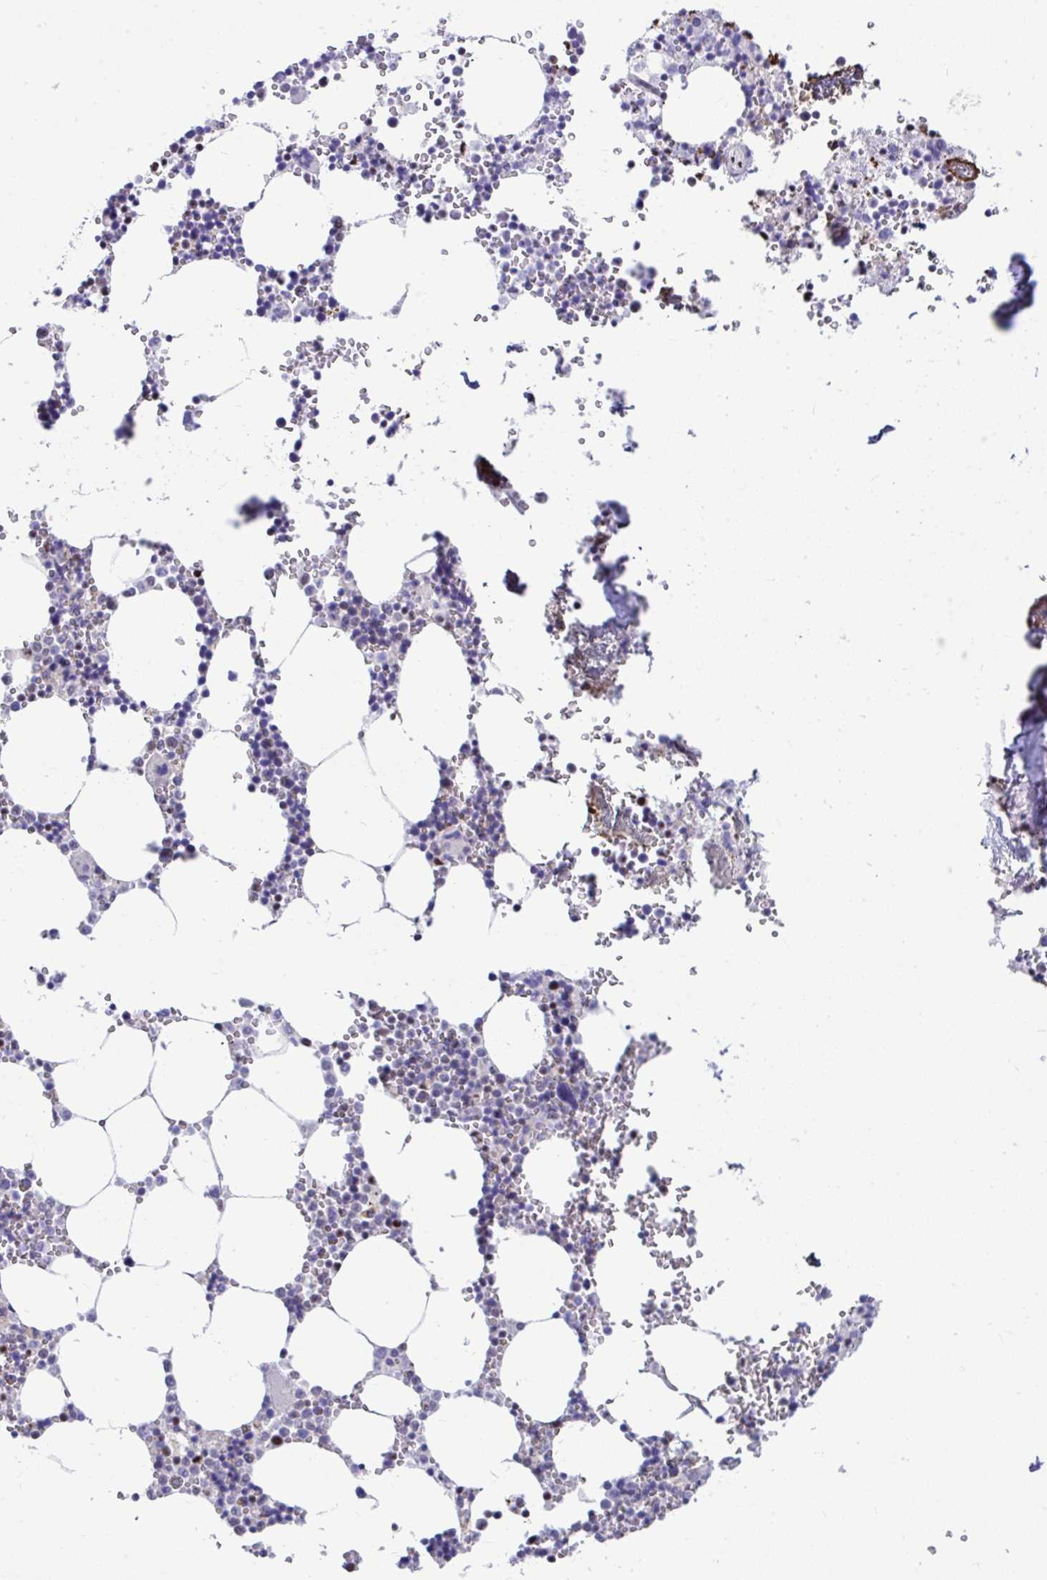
{"staining": {"intensity": "strong", "quantity": "<25%", "location": "nuclear"}, "tissue": "bone marrow", "cell_type": "Hematopoietic cells", "image_type": "normal", "snomed": [{"axis": "morphology", "description": "Normal tissue, NOS"}, {"axis": "topography", "description": "Bone marrow"}], "caption": "IHC of unremarkable human bone marrow shows medium levels of strong nuclear positivity in approximately <25% of hematopoietic cells. (DAB IHC, brown staining for protein, blue staining for nuclei).", "gene": "SLC35C2", "patient": {"sex": "male", "age": 54}}